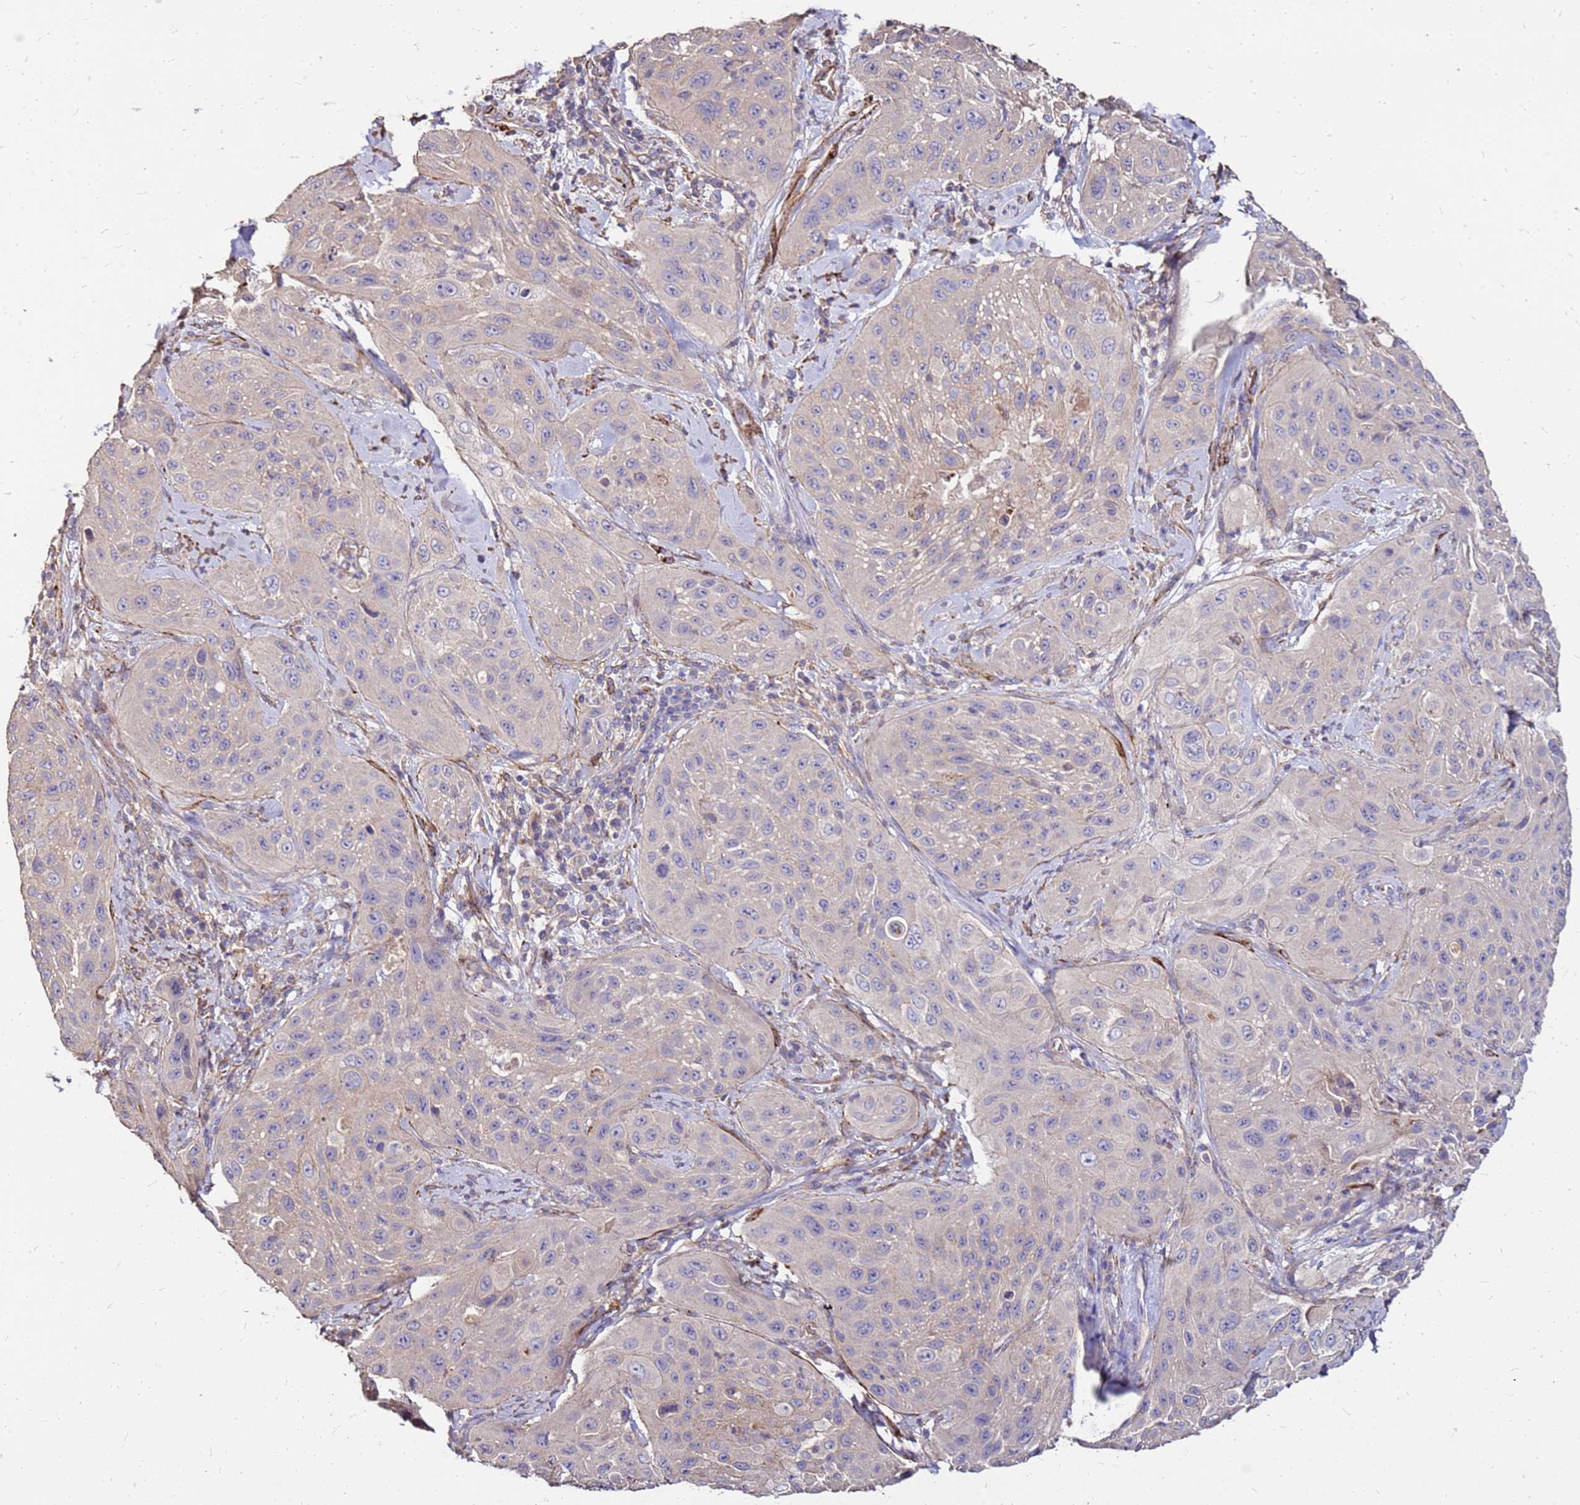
{"staining": {"intensity": "negative", "quantity": "none", "location": "none"}, "tissue": "cervical cancer", "cell_type": "Tumor cells", "image_type": "cancer", "snomed": [{"axis": "morphology", "description": "Squamous cell carcinoma, NOS"}, {"axis": "topography", "description": "Cervix"}], "caption": "This photomicrograph is of cervical cancer stained with IHC to label a protein in brown with the nuclei are counter-stained blue. There is no positivity in tumor cells. Nuclei are stained in blue.", "gene": "EXD3", "patient": {"sex": "female", "age": 42}}